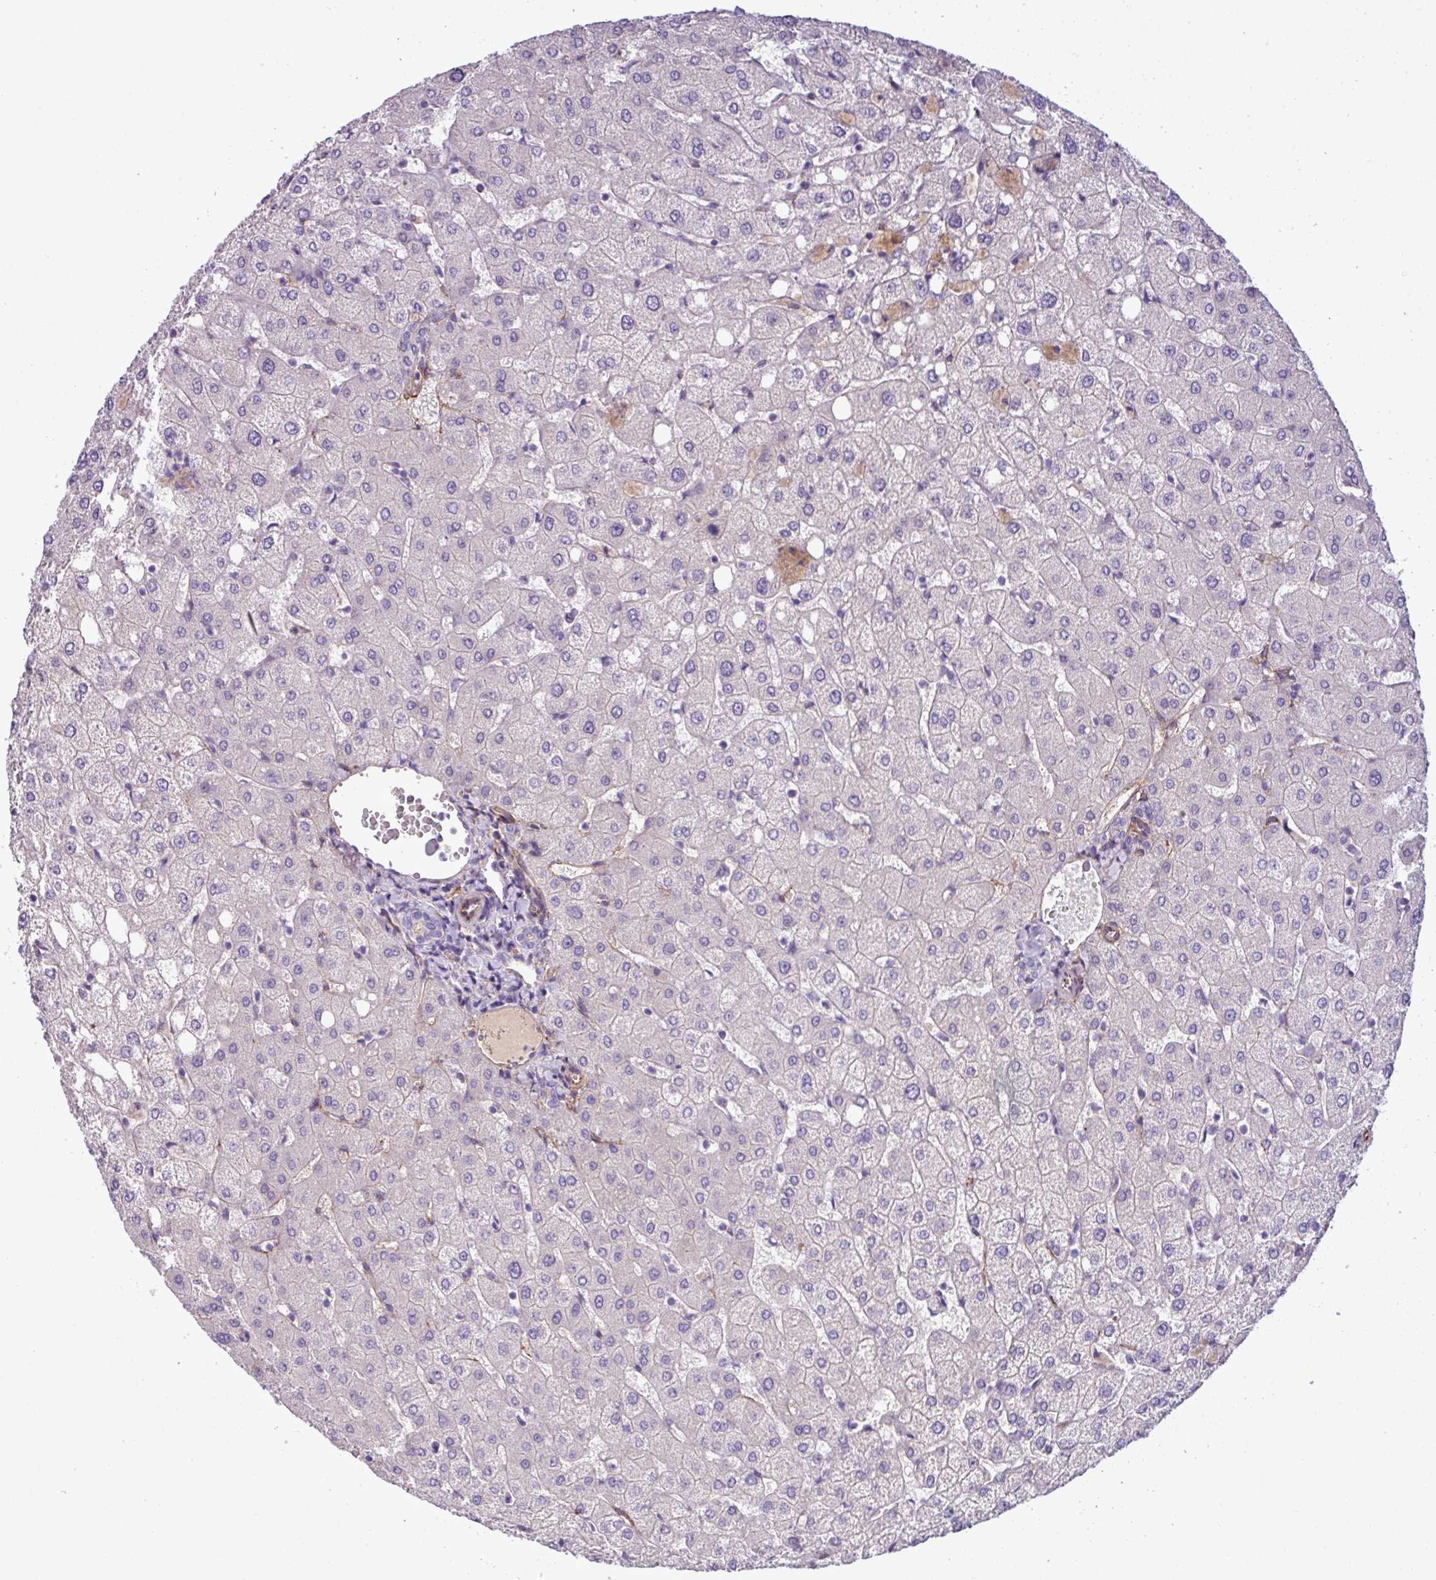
{"staining": {"intensity": "negative", "quantity": "none", "location": "none"}, "tissue": "liver", "cell_type": "Cholangiocytes", "image_type": "normal", "snomed": [{"axis": "morphology", "description": "Normal tissue, NOS"}, {"axis": "topography", "description": "Liver"}], "caption": "This histopathology image is of benign liver stained with immunohistochemistry (IHC) to label a protein in brown with the nuclei are counter-stained blue. There is no expression in cholangiocytes.", "gene": "PARD6A", "patient": {"sex": "female", "age": 54}}